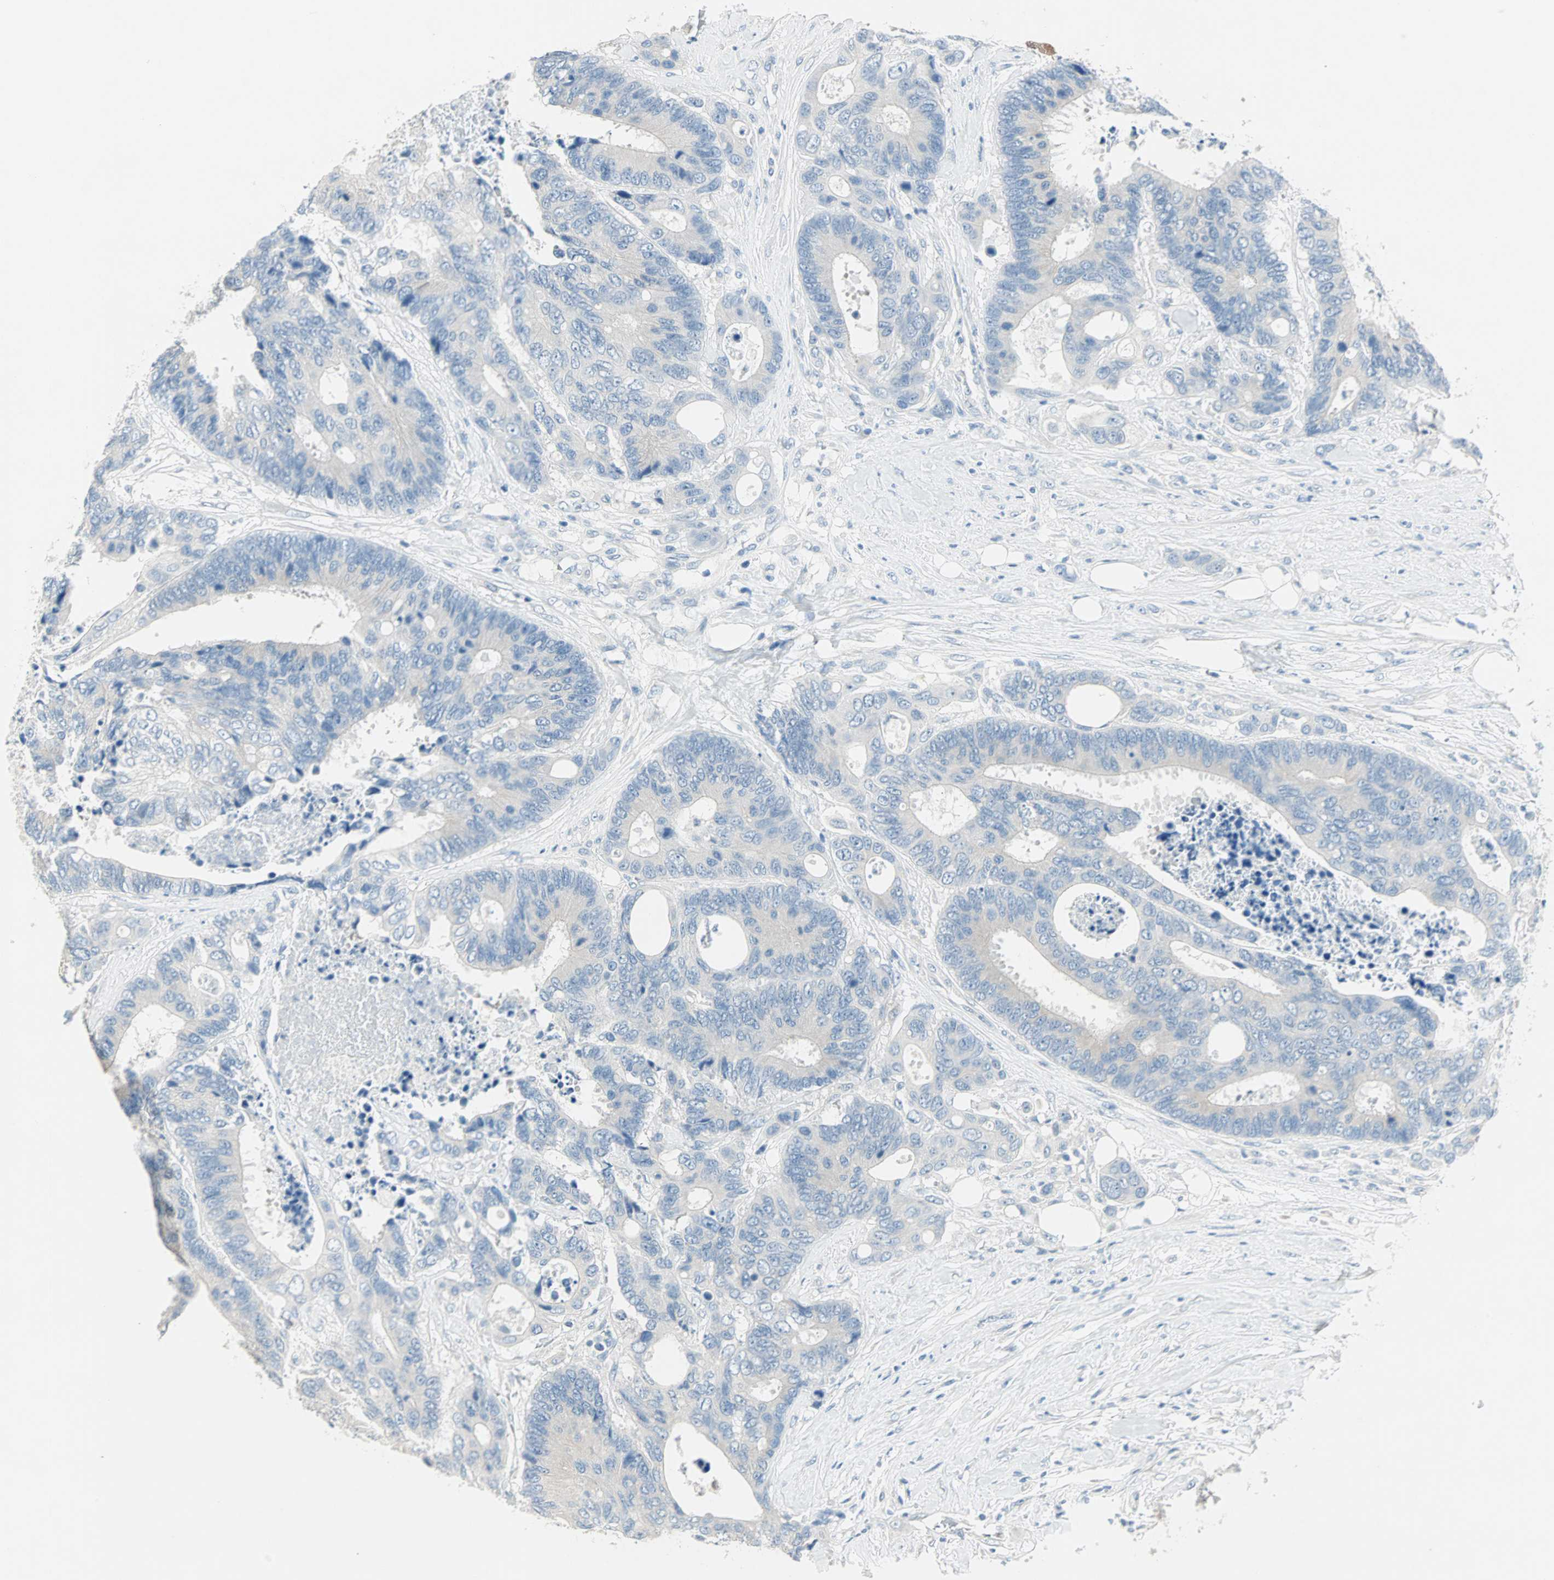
{"staining": {"intensity": "negative", "quantity": "none", "location": "none"}, "tissue": "colorectal cancer", "cell_type": "Tumor cells", "image_type": "cancer", "snomed": [{"axis": "morphology", "description": "Adenocarcinoma, NOS"}, {"axis": "topography", "description": "Rectum"}], "caption": "Protein analysis of colorectal cancer (adenocarcinoma) reveals no significant positivity in tumor cells.", "gene": "SULT1C2", "patient": {"sex": "male", "age": 55}}